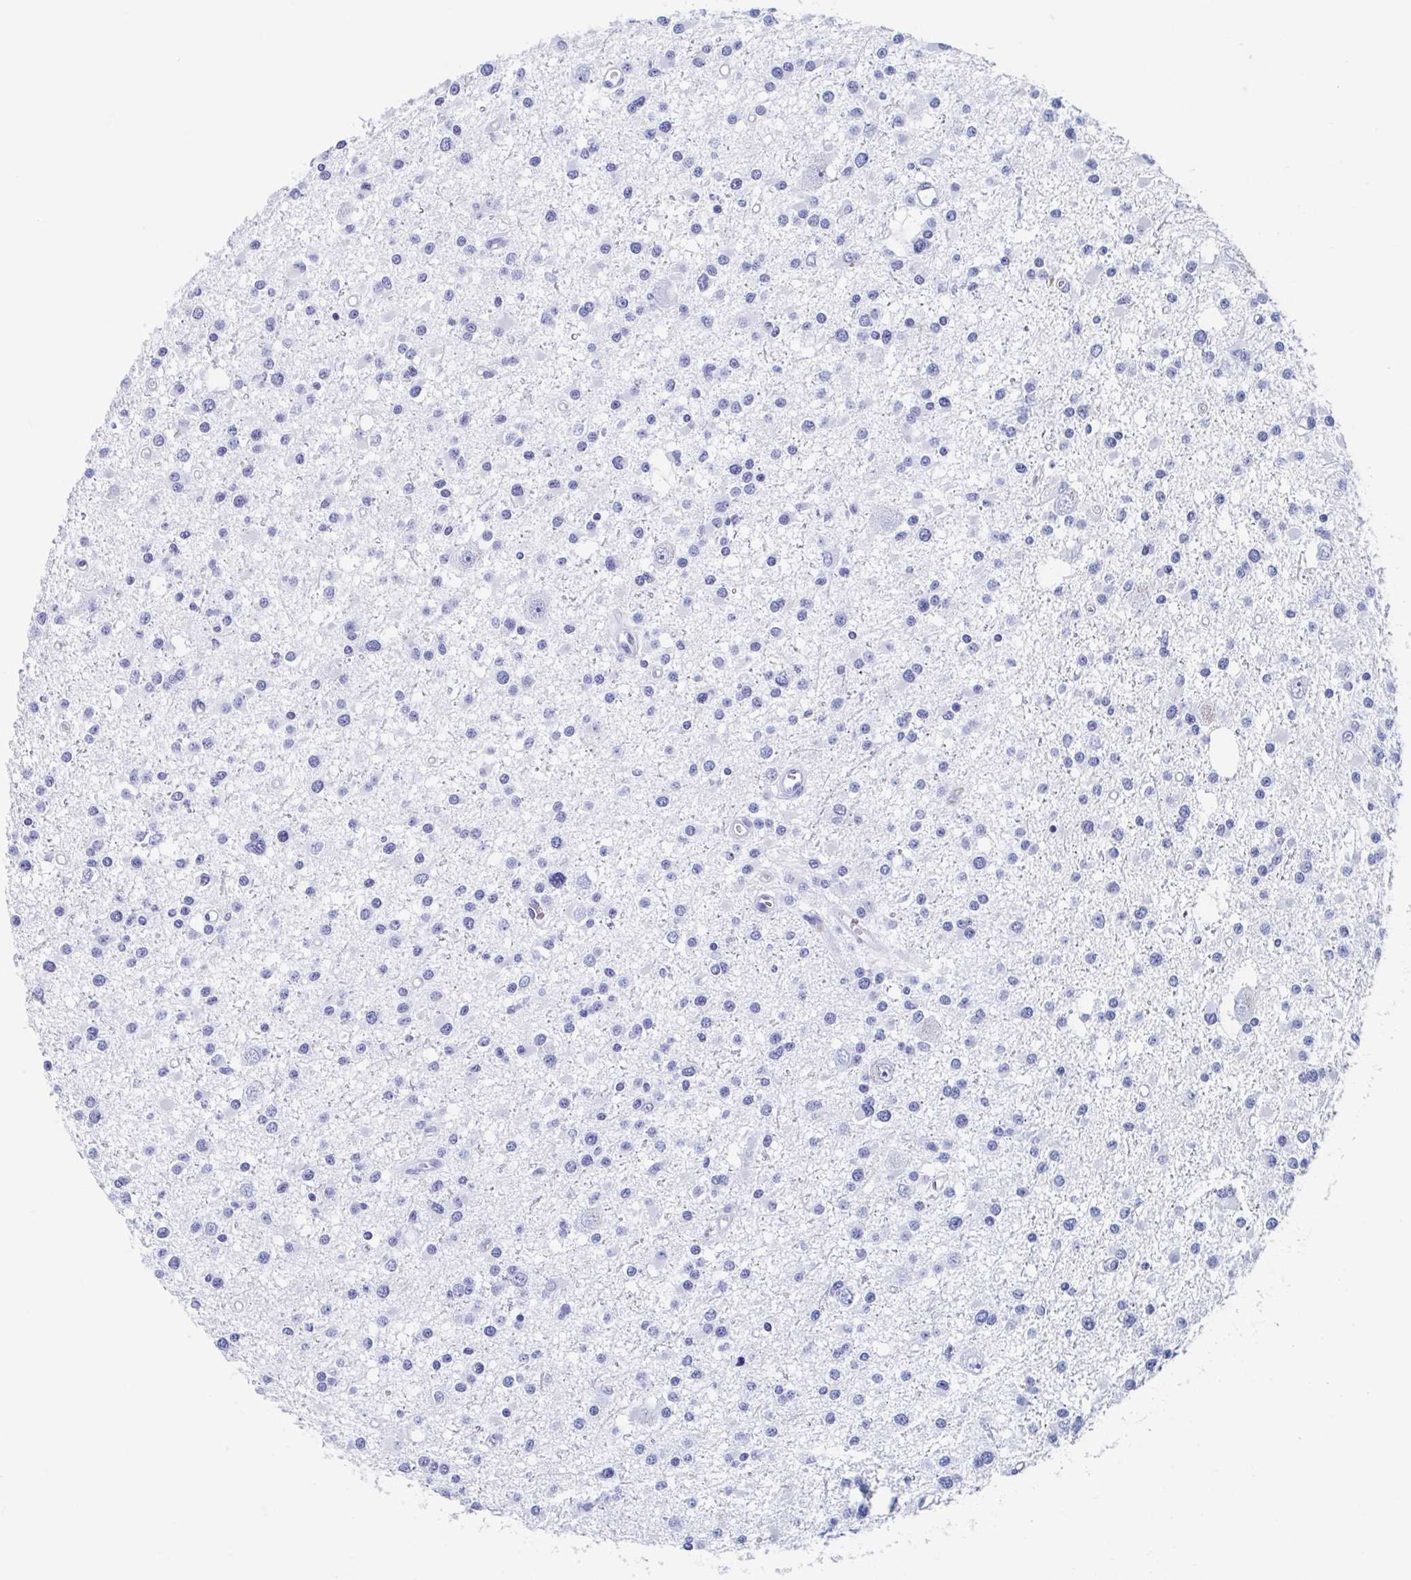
{"staining": {"intensity": "negative", "quantity": "none", "location": "none"}, "tissue": "glioma", "cell_type": "Tumor cells", "image_type": "cancer", "snomed": [{"axis": "morphology", "description": "Glioma, malignant, High grade"}, {"axis": "topography", "description": "Brain"}], "caption": "Photomicrograph shows no significant protein expression in tumor cells of glioma.", "gene": "HDGFL1", "patient": {"sex": "male", "age": 54}}